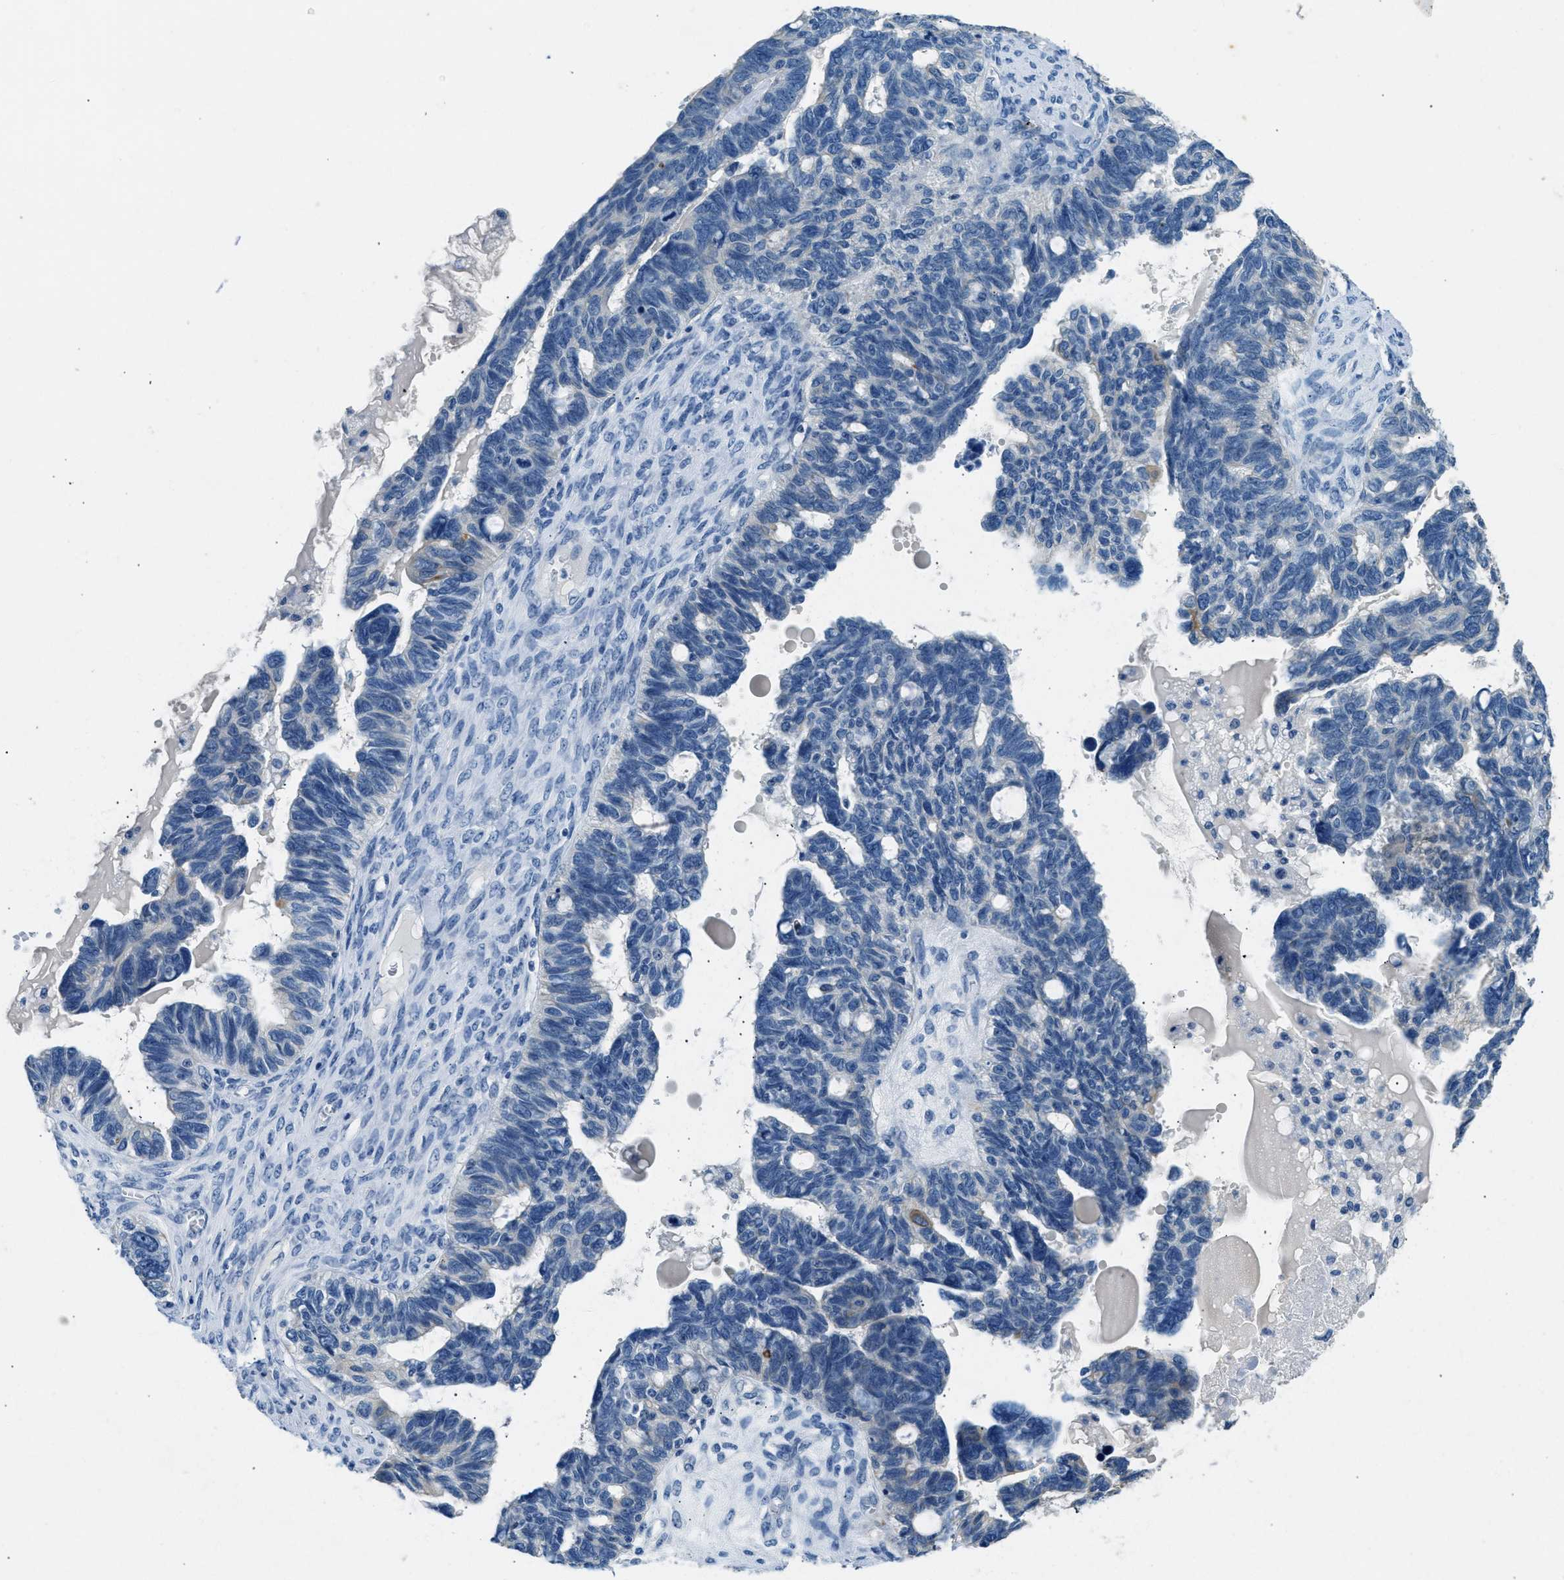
{"staining": {"intensity": "negative", "quantity": "none", "location": "none"}, "tissue": "ovarian cancer", "cell_type": "Tumor cells", "image_type": "cancer", "snomed": [{"axis": "morphology", "description": "Cystadenocarcinoma, serous, NOS"}, {"axis": "topography", "description": "Ovary"}], "caption": "A histopathology image of human ovarian serous cystadenocarcinoma is negative for staining in tumor cells.", "gene": "CFAP20", "patient": {"sex": "female", "age": 79}}